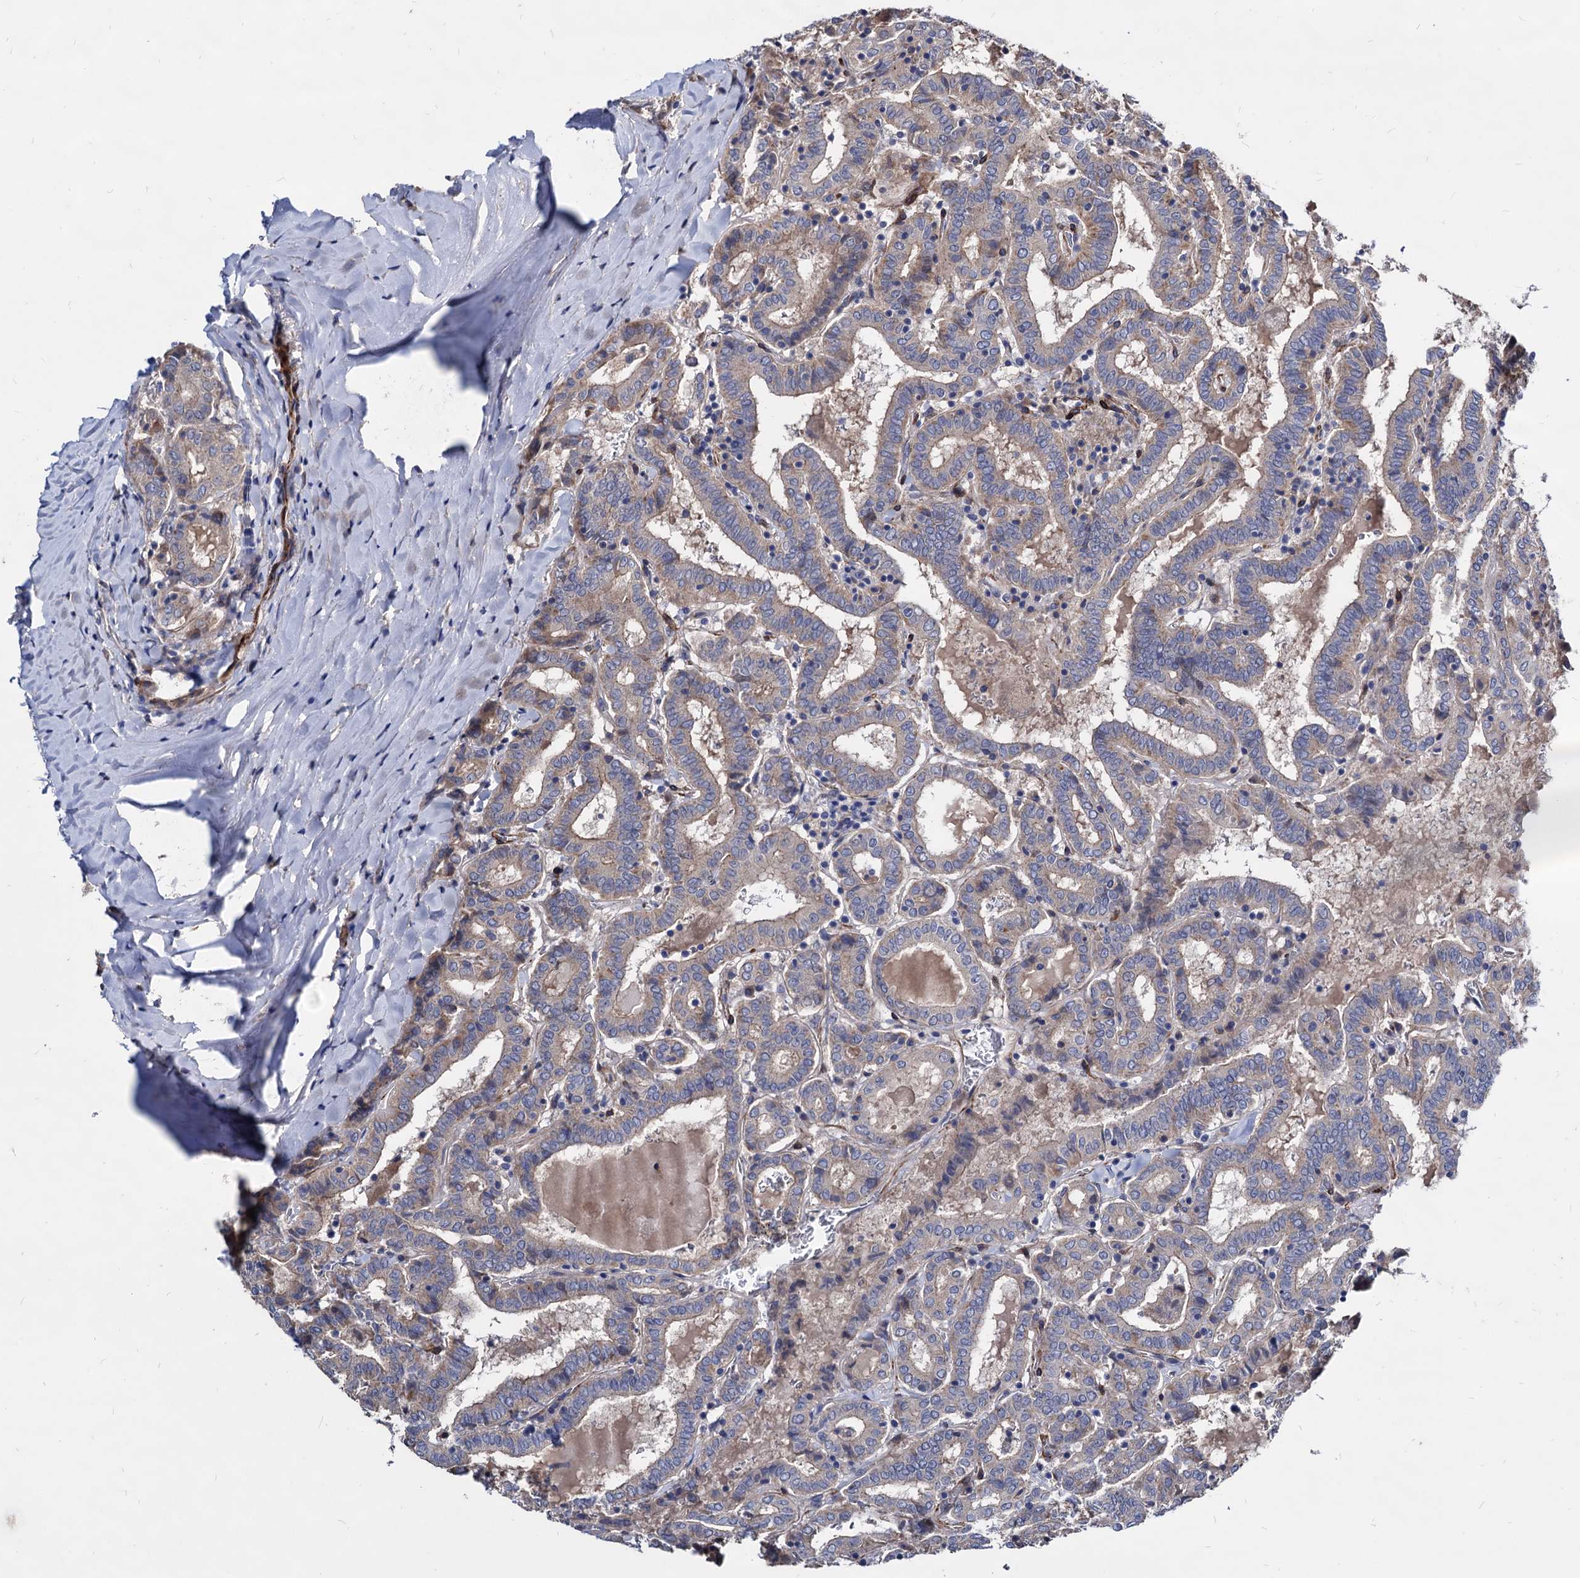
{"staining": {"intensity": "weak", "quantity": "25%-75%", "location": "cytoplasmic/membranous"}, "tissue": "thyroid cancer", "cell_type": "Tumor cells", "image_type": "cancer", "snomed": [{"axis": "morphology", "description": "Papillary adenocarcinoma, NOS"}, {"axis": "topography", "description": "Thyroid gland"}], "caption": "IHC (DAB) staining of thyroid cancer demonstrates weak cytoplasmic/membranous protein expression in about 25%-75% of tumor cells. The protein of interest is shown in brown color, while the nuclei are stained blue.", "gene": "WDR11", "patient": {"sex": "female", "age": 72}}